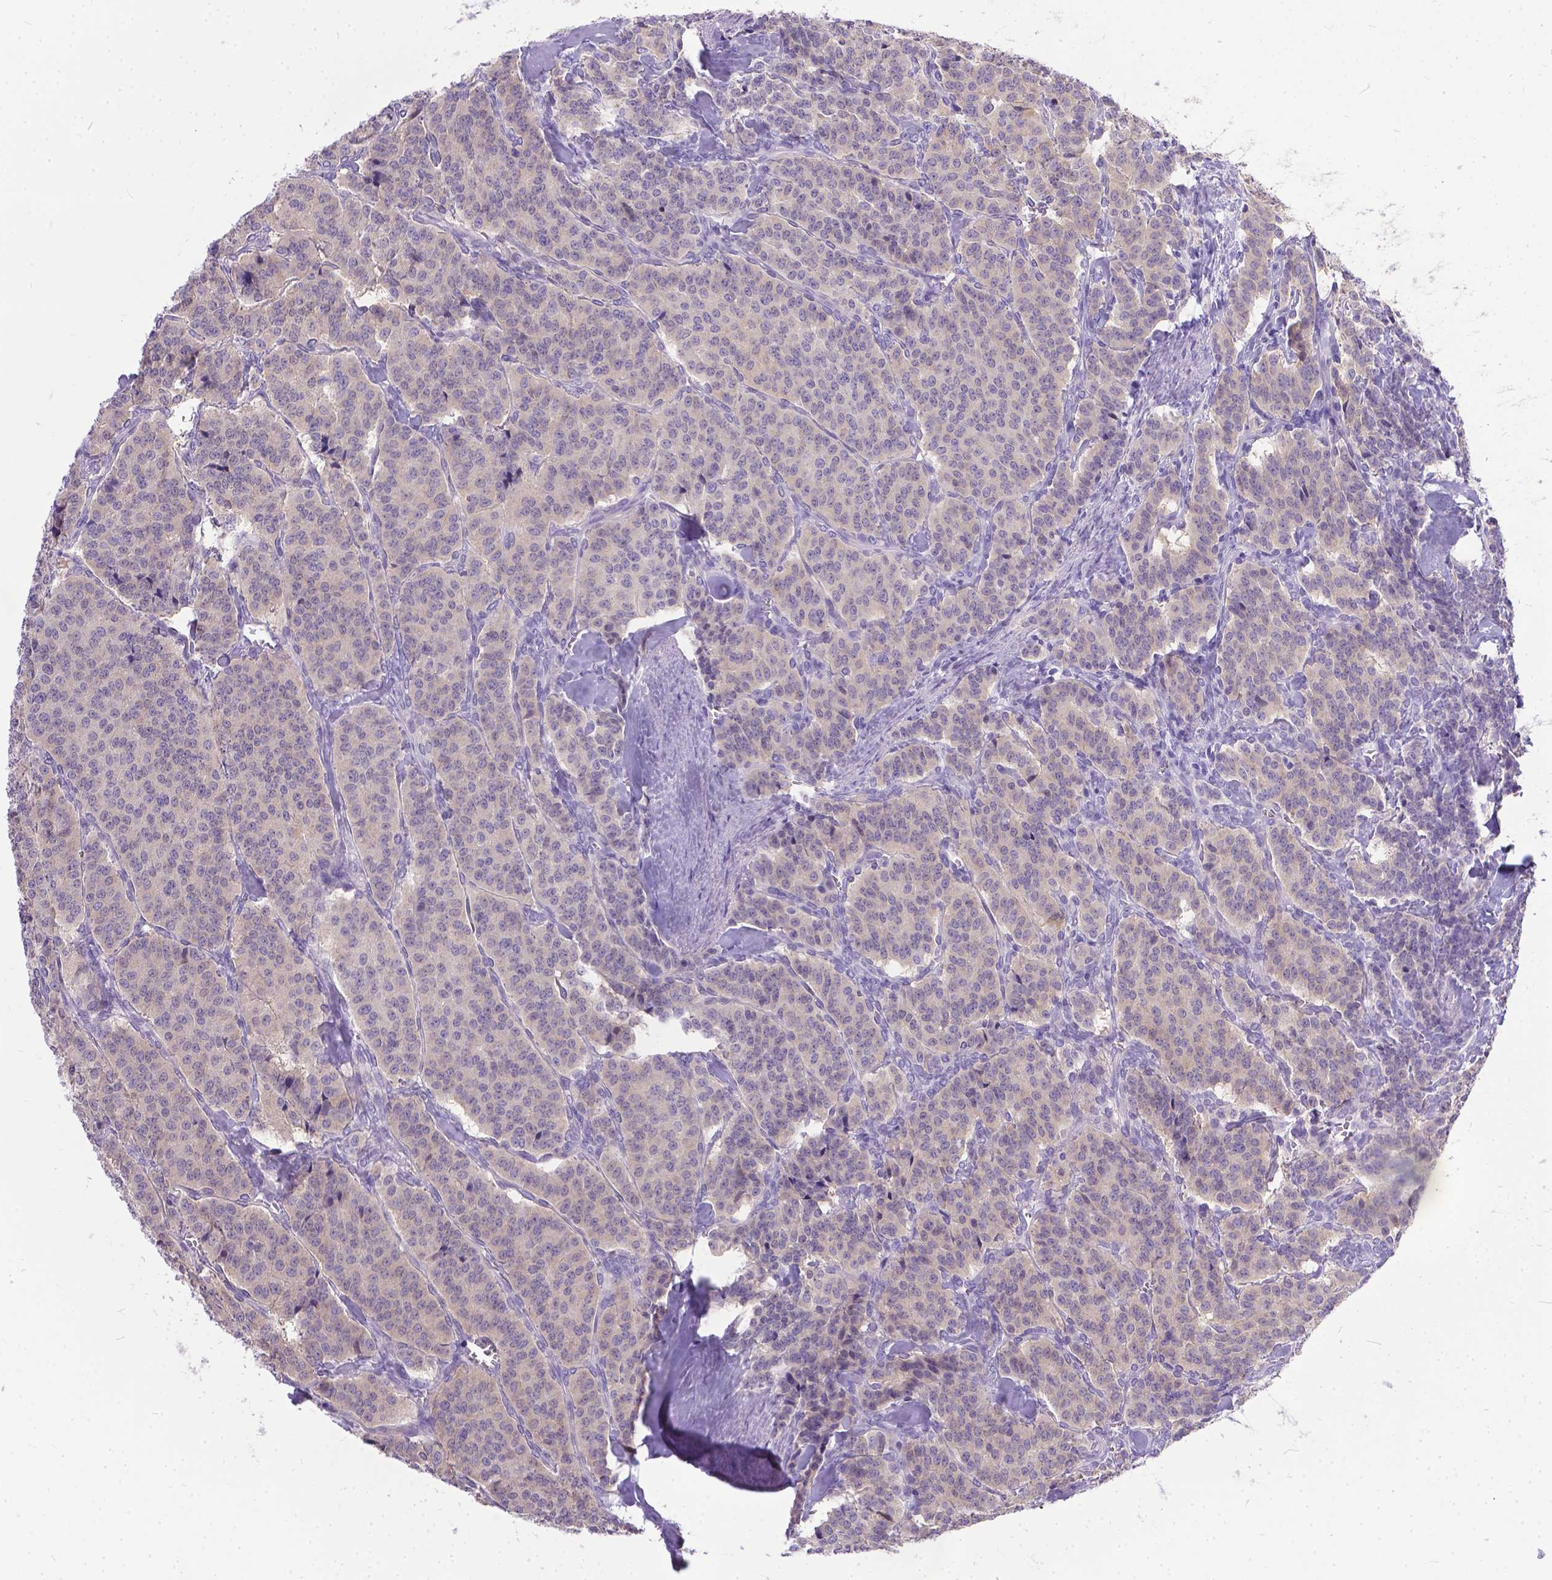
{"staining": {"intensity": "negative", "quantity": "none", "location": "none"}, "tissue": "carcinoid", "cell_type": "Tumor cells", "image_type": "cancer", "snomed": [{"axis": "morphology", "description": "Normal tissue, NOS"}, {"axis": "morphology", "description": "Carcinoid, malignant, NOS"}, {"axis": "topography", "description": "Lung"}], "caption": "Immunohistochemistry (IHC) of carcinoid exhibits no staining in tumor cells.", "gene": "TTLL6", "patient": {"sex": "female", "age": 46}}